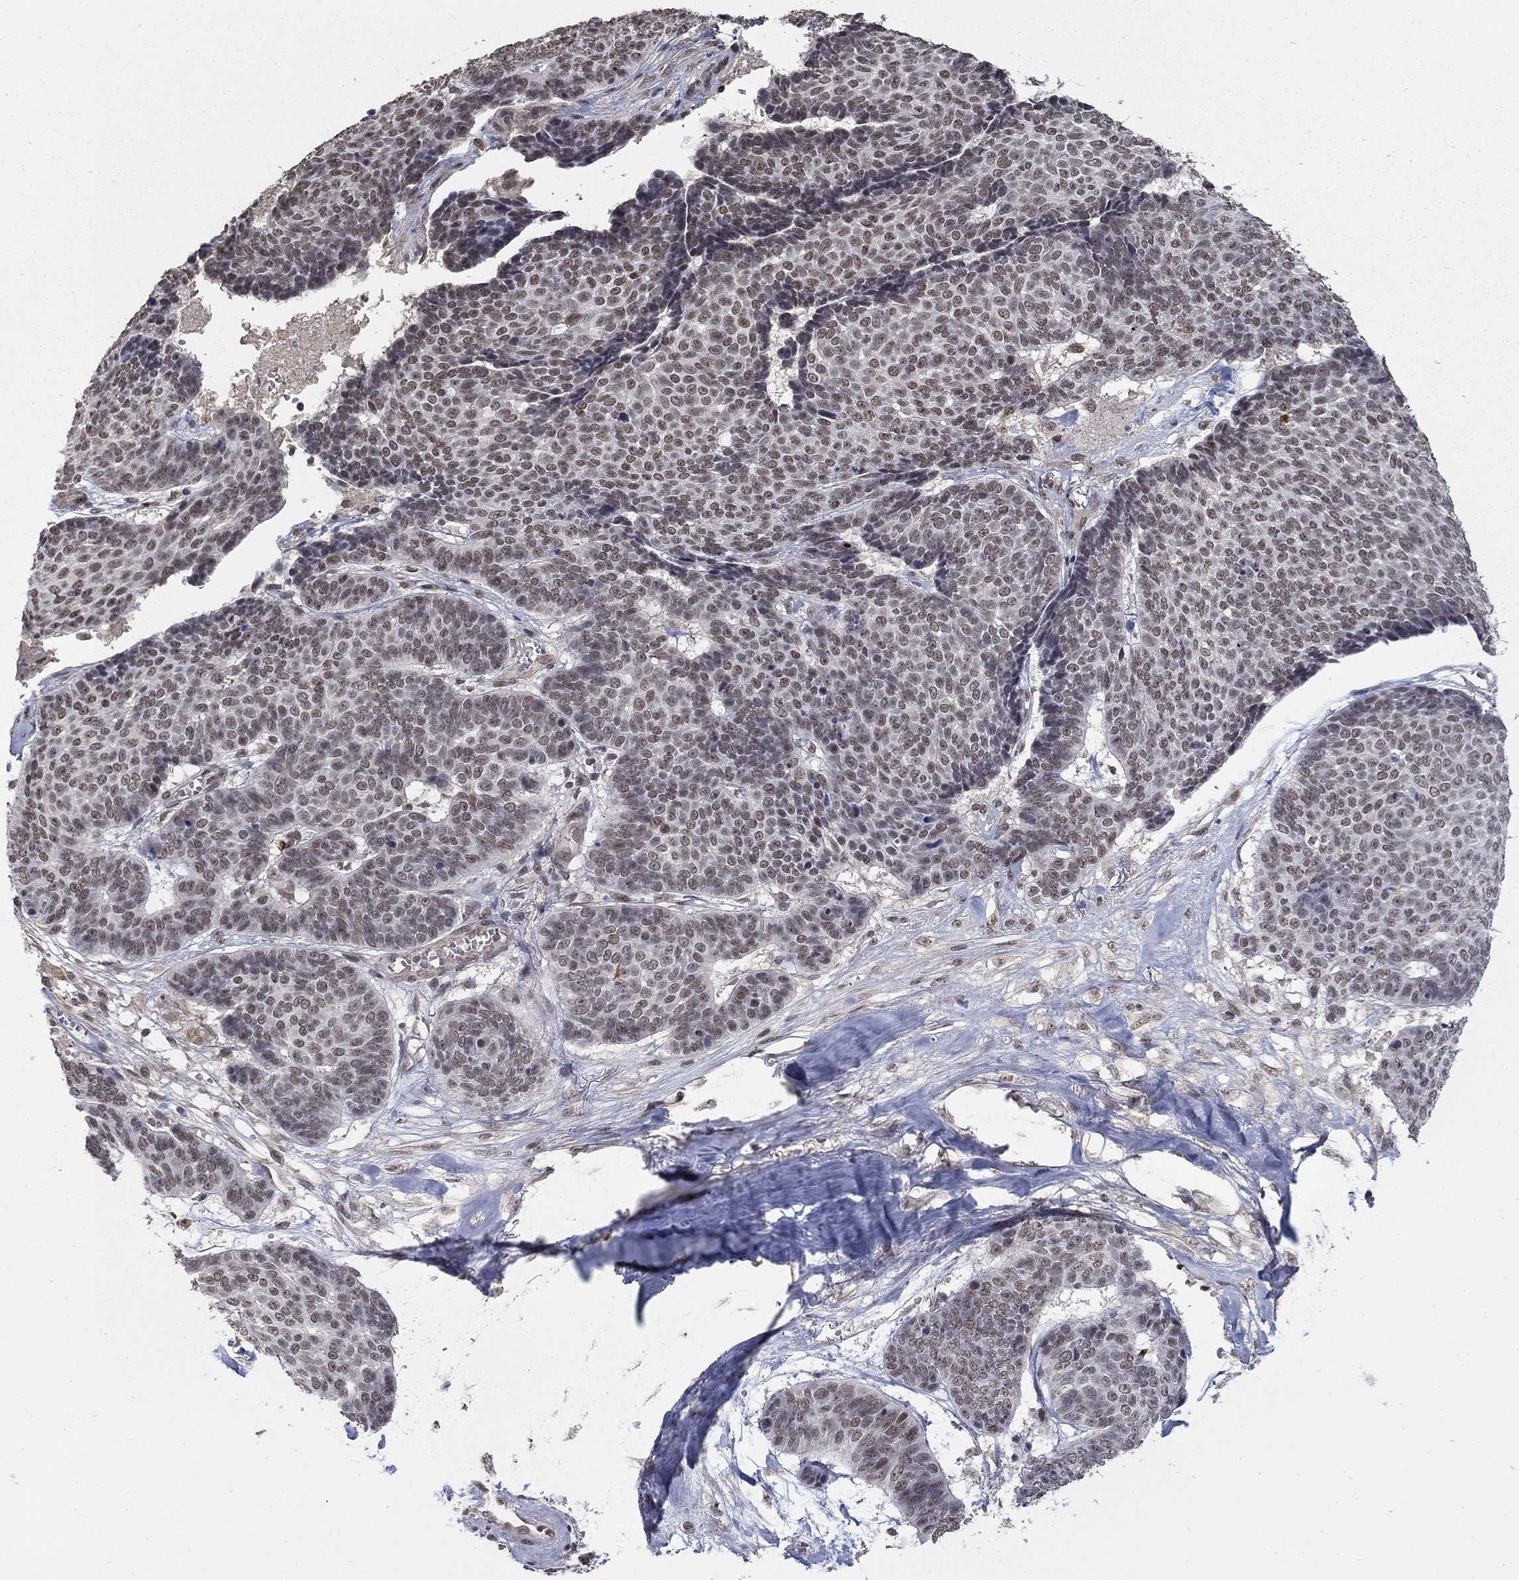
{"staining": {"intensity": "weak", "quantity": "25%-75%", "location": "nuclear"}, "tissue": "skin cancer", "cell_type": "Tumor cells", "image_type": "cancer", "snomed": [{"axis": "morphology", "description": "Basal cell carcinoma"}, {"axis": "topography", "description": "Skin"}], "caption": "A brown stain labels weak nuclear positivity of a protein in skin cancer (basal cell carcinoma) tumor cells.", "gene": "GRIA3", "patient": {"sex": "male", "age": 86}}